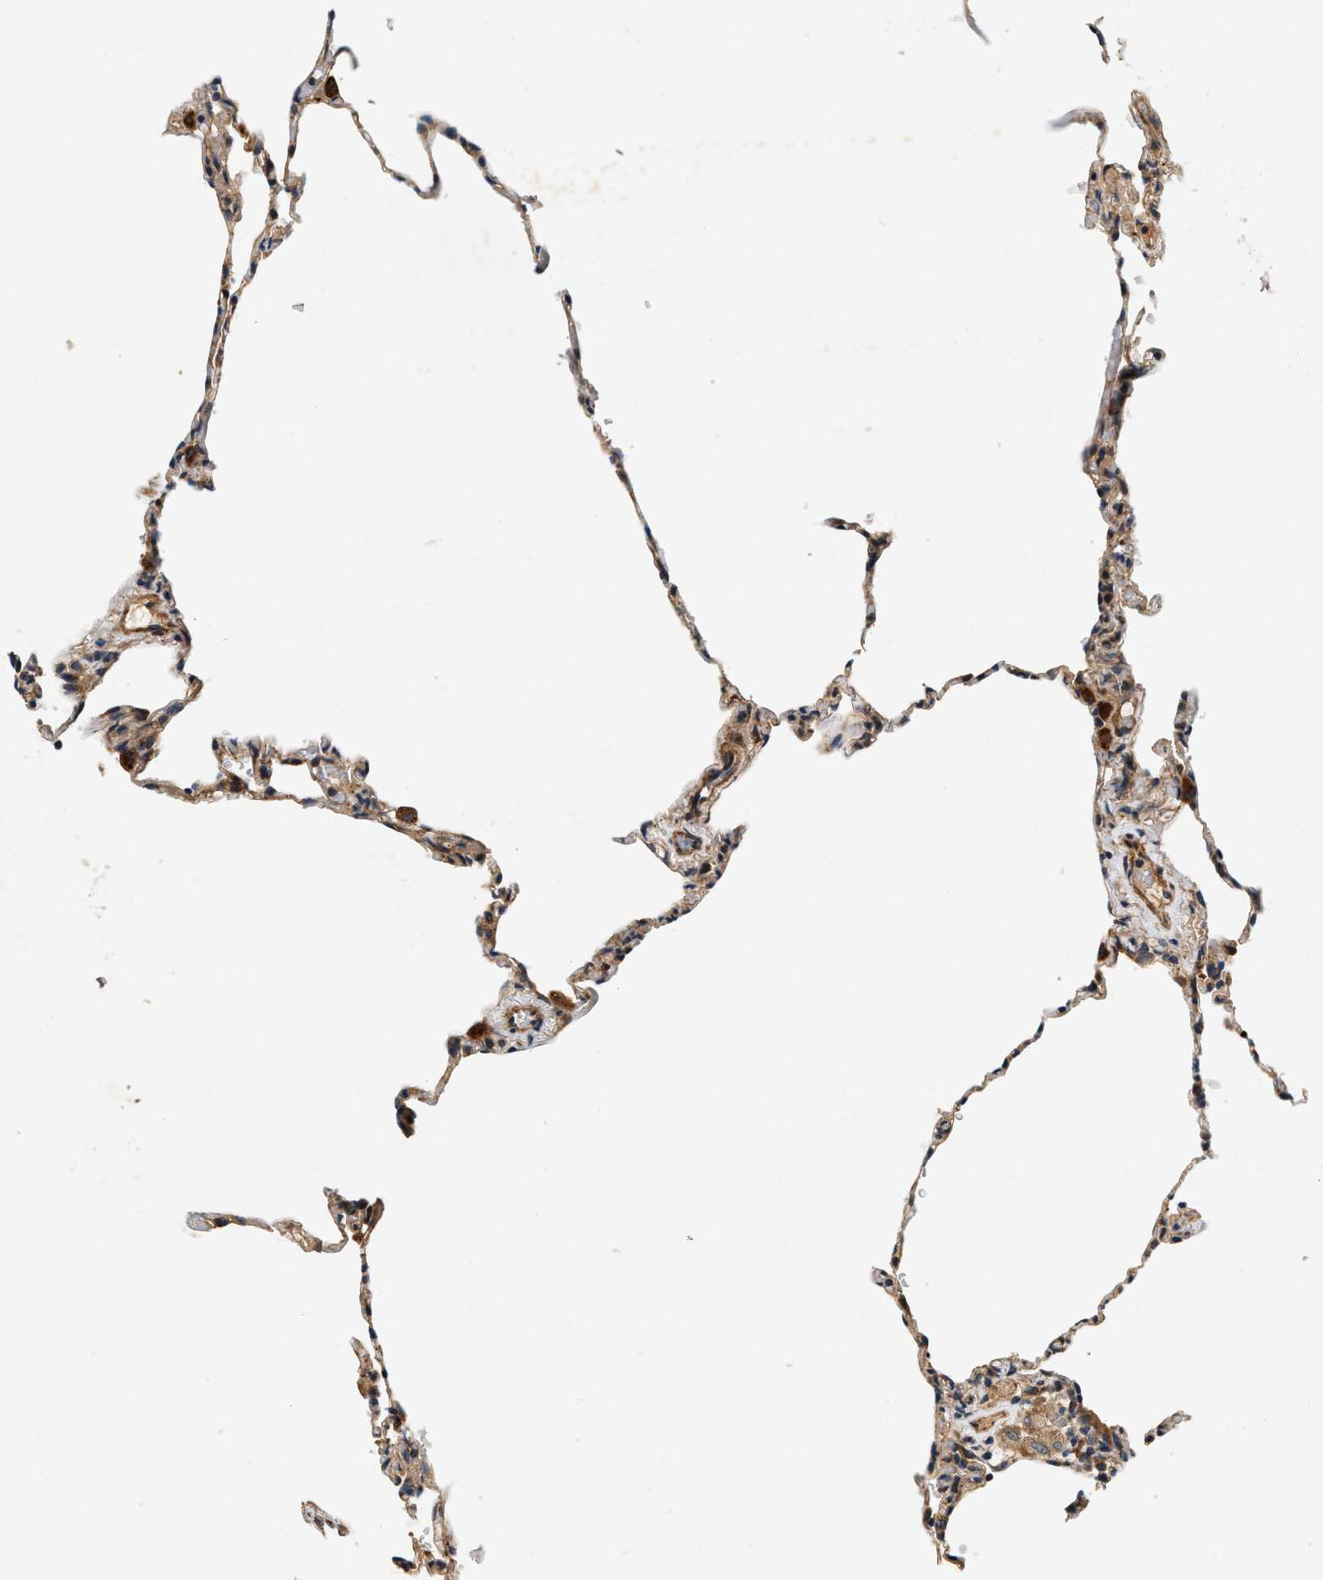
{"staining": {"intensity": "weak", "quantity": ">75%", "location": "cytoplasmic/membranous"}, "tissue": "lung", "cell_type": "Alveolar cells", "image_type": "normal", "snomed": [{"axis": "morphology", "description": "Normal tissue, NOS"}, {"axis": "topography", "description": "Lung"}], "caption": "A low amount of weak cytoplasmic/membranous positivity is present in approximately >75% of alveolar cells in benign lung.", "gene": "DUSP10", "patient": {"sex": "male", "age": 59}}